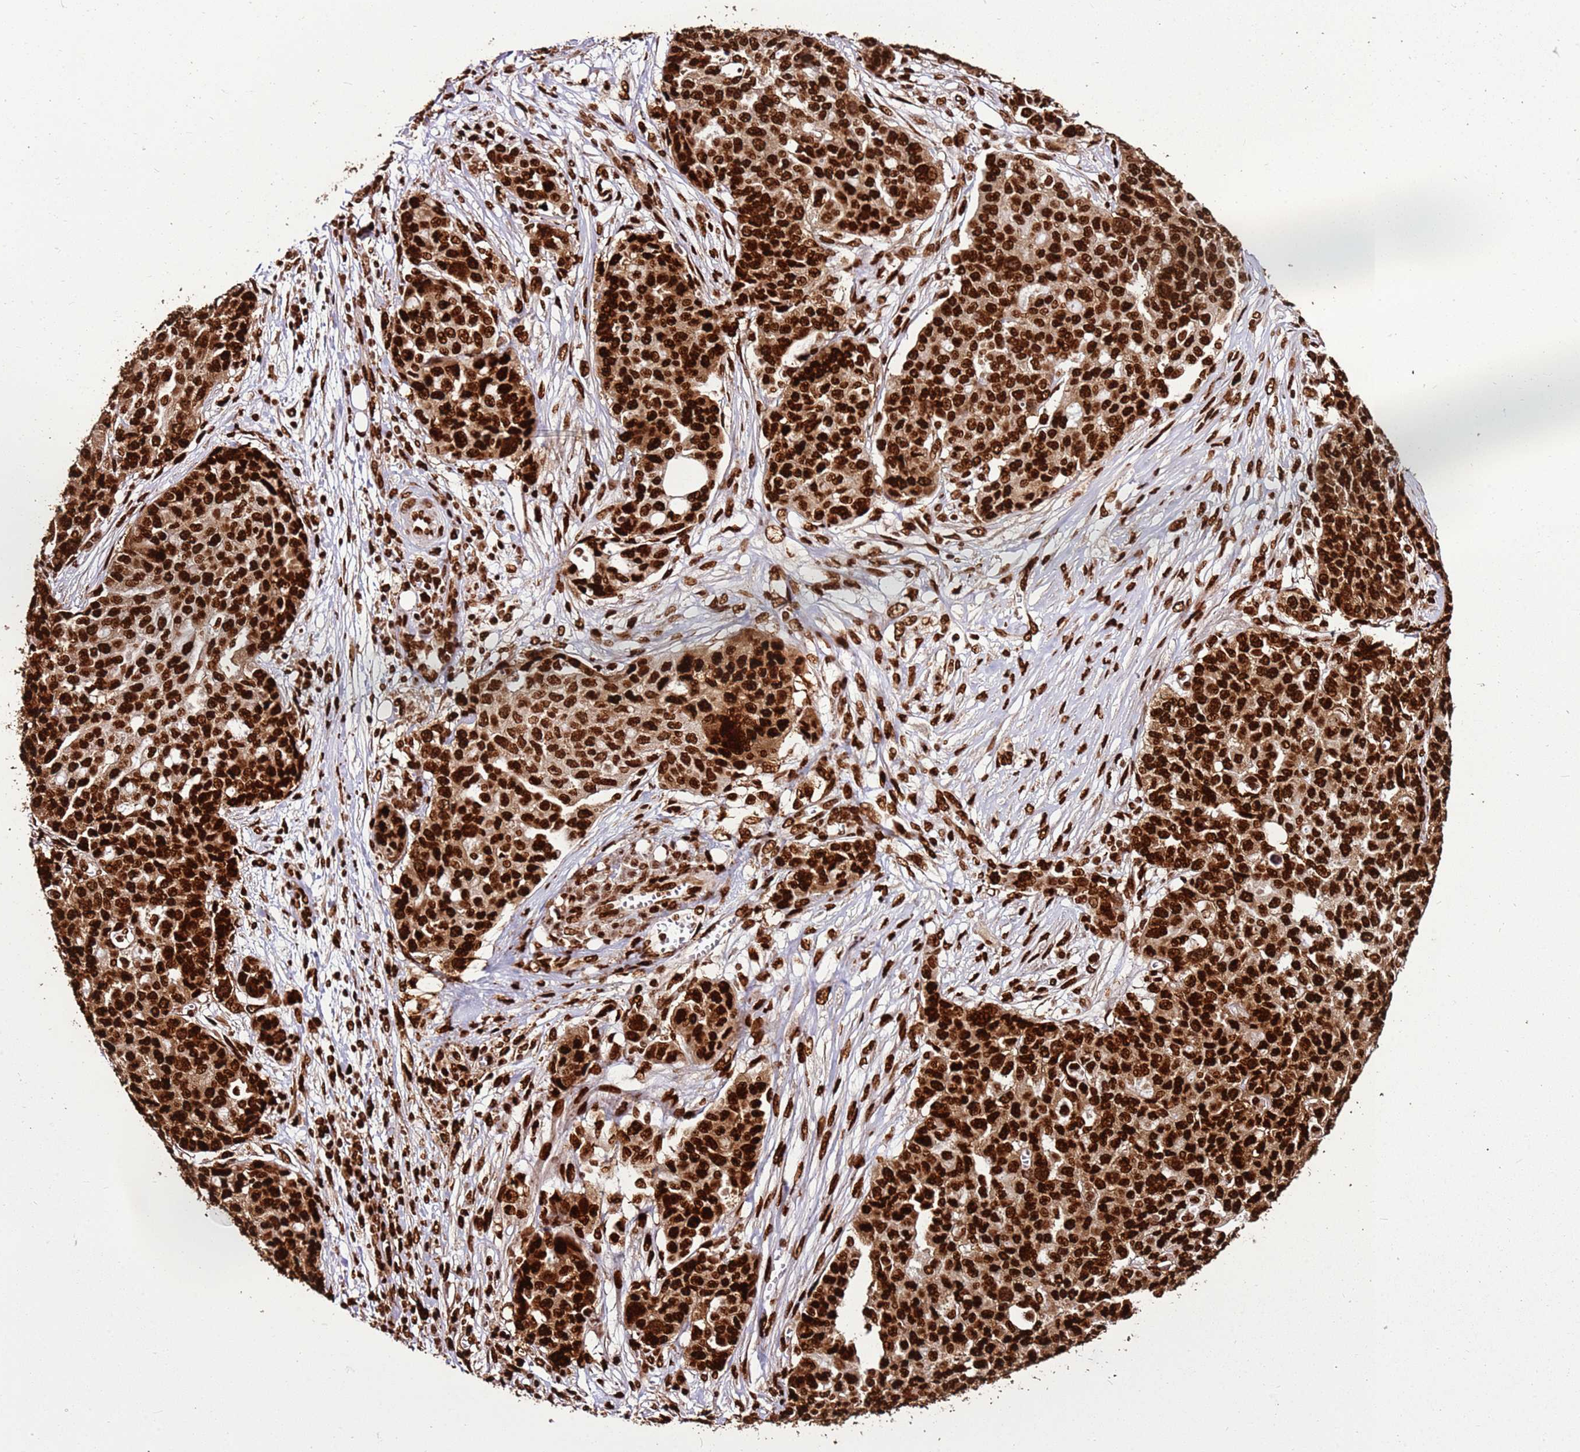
{"staining": {"intensity": "strong", "quantity": ">75%", "location": "nuclear"}, "tissue": "ovarian cancer", "cell_type": "Tumor cells", "image_type": "cancer", "snomed": [{"axis": "morphology", "description": "Cystadenocarcinoma, serous, NOS"}, {"axis": "topography", "description": "Soft tissue"}, {"axis": "topography", "description": "Ovary"}], "caption": "Strong nuclear protein expression is identified in approximately >75% of tumor cells in ovarian cancer (serous cystadenocarcinoma). Immunohistochemistry (ihc) stains the protein in brown and the nuclei are stained blue.", "gene": "HNRNPAB", "patient": {"sex": "female", "age": 57}}